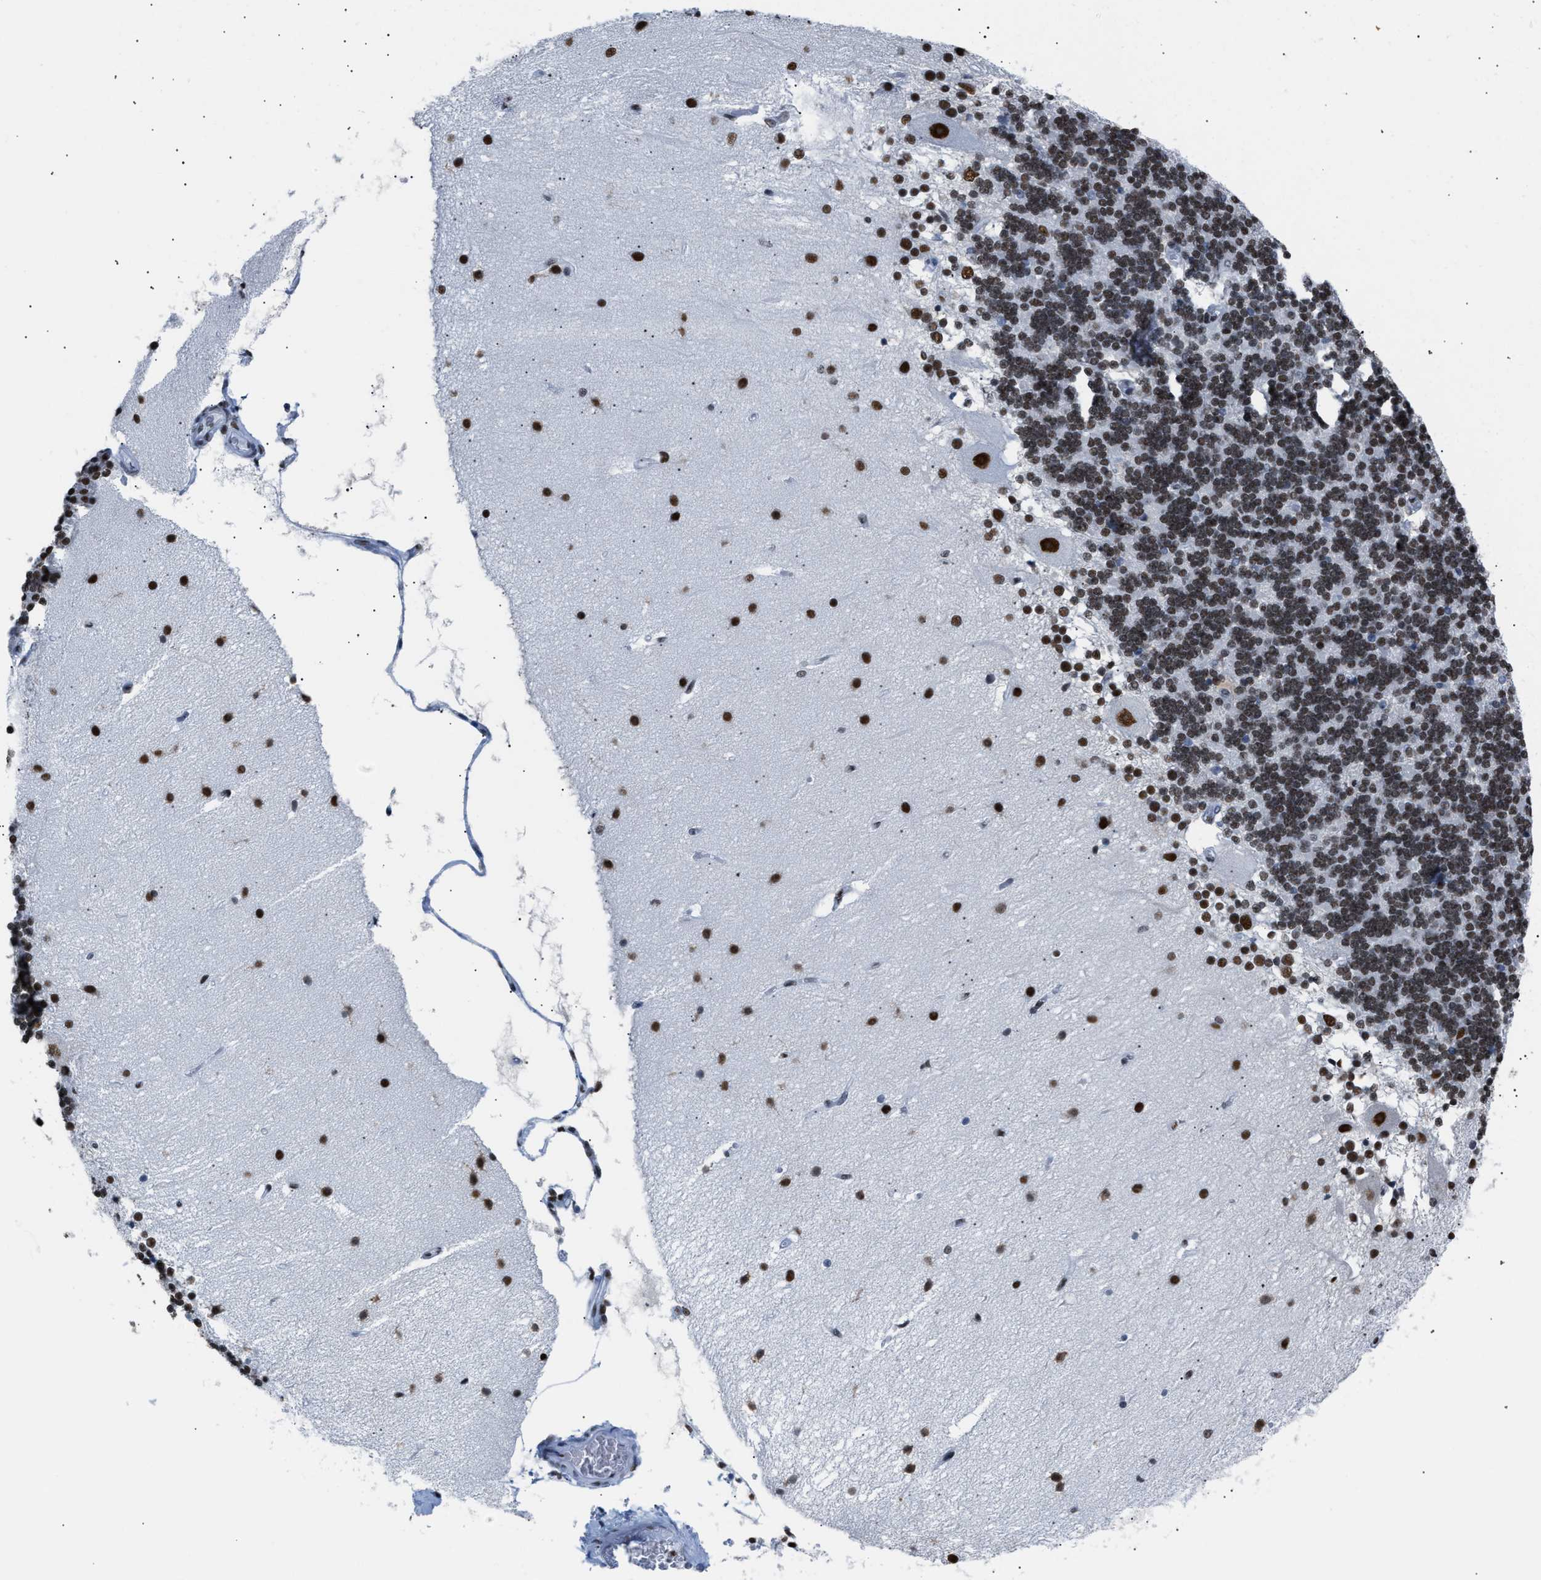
{"staining": {"intensity": "moderate", "quantity": ">75%", "location": "nuclear"}, "tissue": "cerebellum", "cell_type": "Cells in granular layer", "image_type": "normal", "snomed": [{"axis": "morphology", "description": "Normal tissue, NOS"}, {"axis": "topography", "description": "Cerebellum"}], "caption": "This image exhibits IHC staining of normal cerebellum, with medium moderate nuclear staining in about >75% of cells in granular layer.", "gene": "CCAR2", "patient": {"sex": "female", "age": 54}}